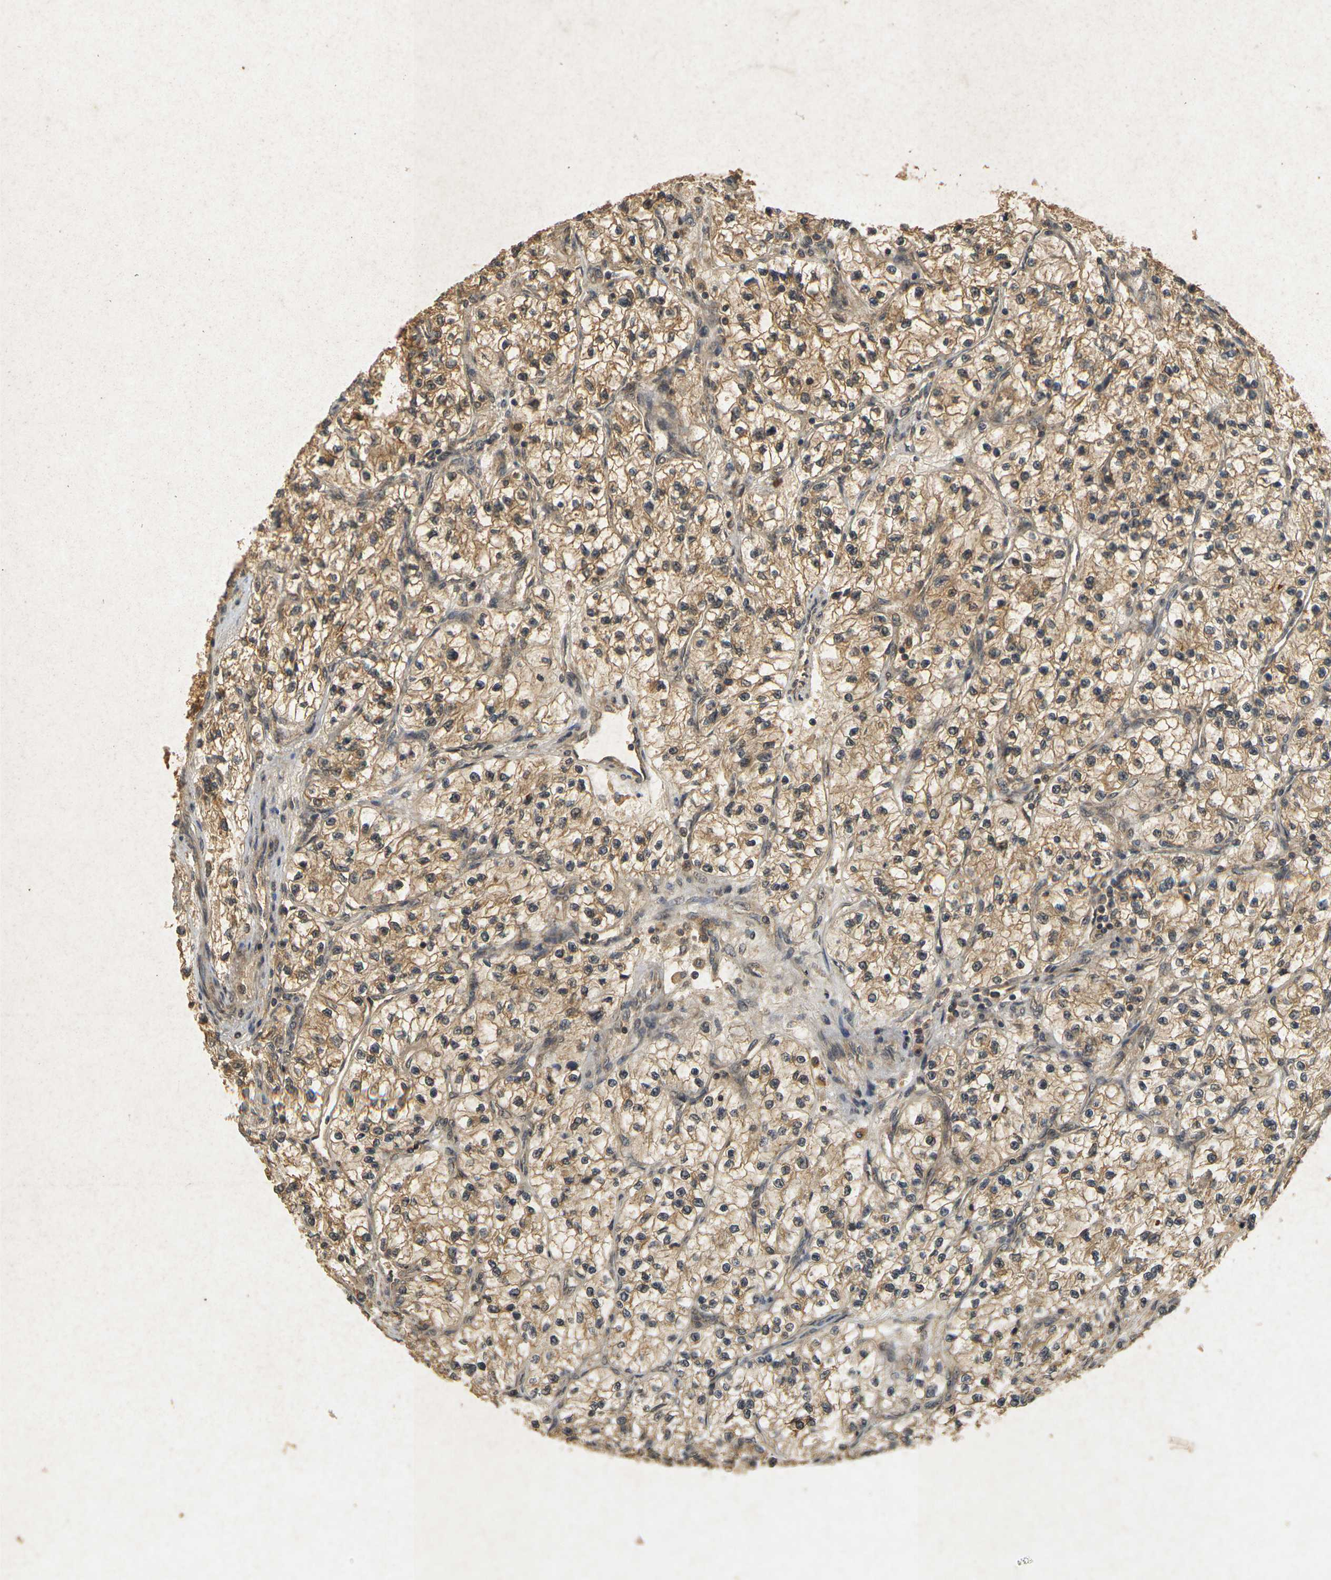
{"staining": {"intensity": "moderate", "quantity": ">75%", "location": "cytoplasmic/membranous"}, "tissue": "renal cancer", "cell_type": "Tumor cells", "image_type": "cancer", "snomed": [{"axis": "morphology", "description": "Adenocarcinoma, NOS"}, {"axis": "topography", "description": "Kidney"}], "caption": "Immunohistochemistry (IHC) staining of renal cancer, which reveals medium levels of moderate cytoplasmic/membranous expression in approximately >75% of tumor cells indicating moderate cytoplasmic/membranous protein staining. The staining was performed using DAB (brown) for protein detection and nuclei were counterstained in hematoxylin (blue).", "gene": "ERN1", "patient": {"sex": "female", "age": 57}}